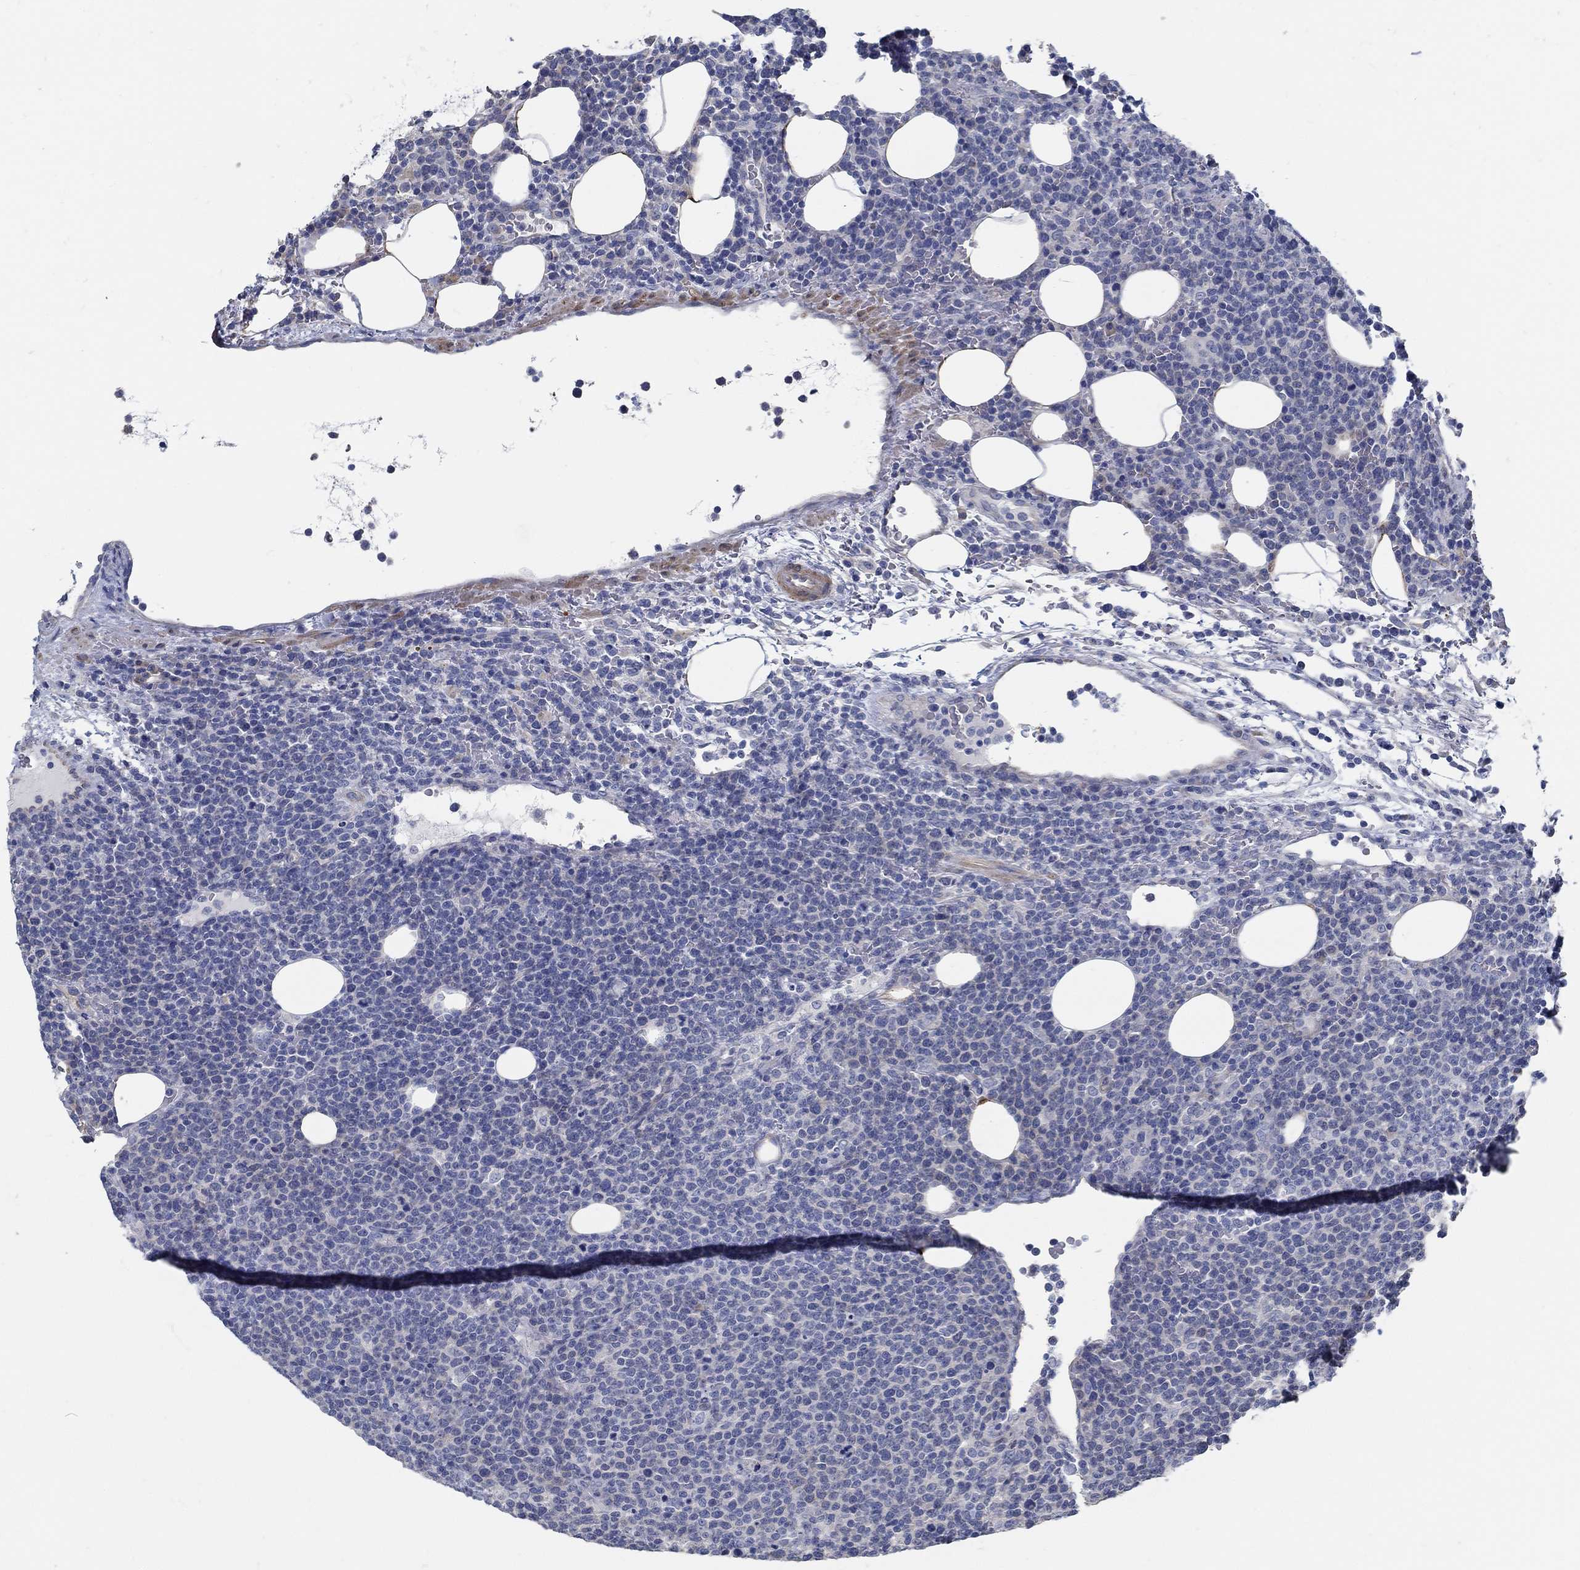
{"staining": {"intensity": "negative", "quantity": "none", "location": "none"}, "tissue": "lymphoma", "cell_type": "Tumor cells", "image_type": "cancer", "snomed": [{"axis": "morphology", "description": "Malignant lymphoma, non-Hodgkin's type, High grade"}, {"axis": "topography", "description": "Lymph node"}], "caption": "Tumor cells show no significant staining in malignant lymphoma, non-Hodgkin's type (high-grade).", "gene": "C15orf39", "patient": {"sex": "male", "age": 61}}